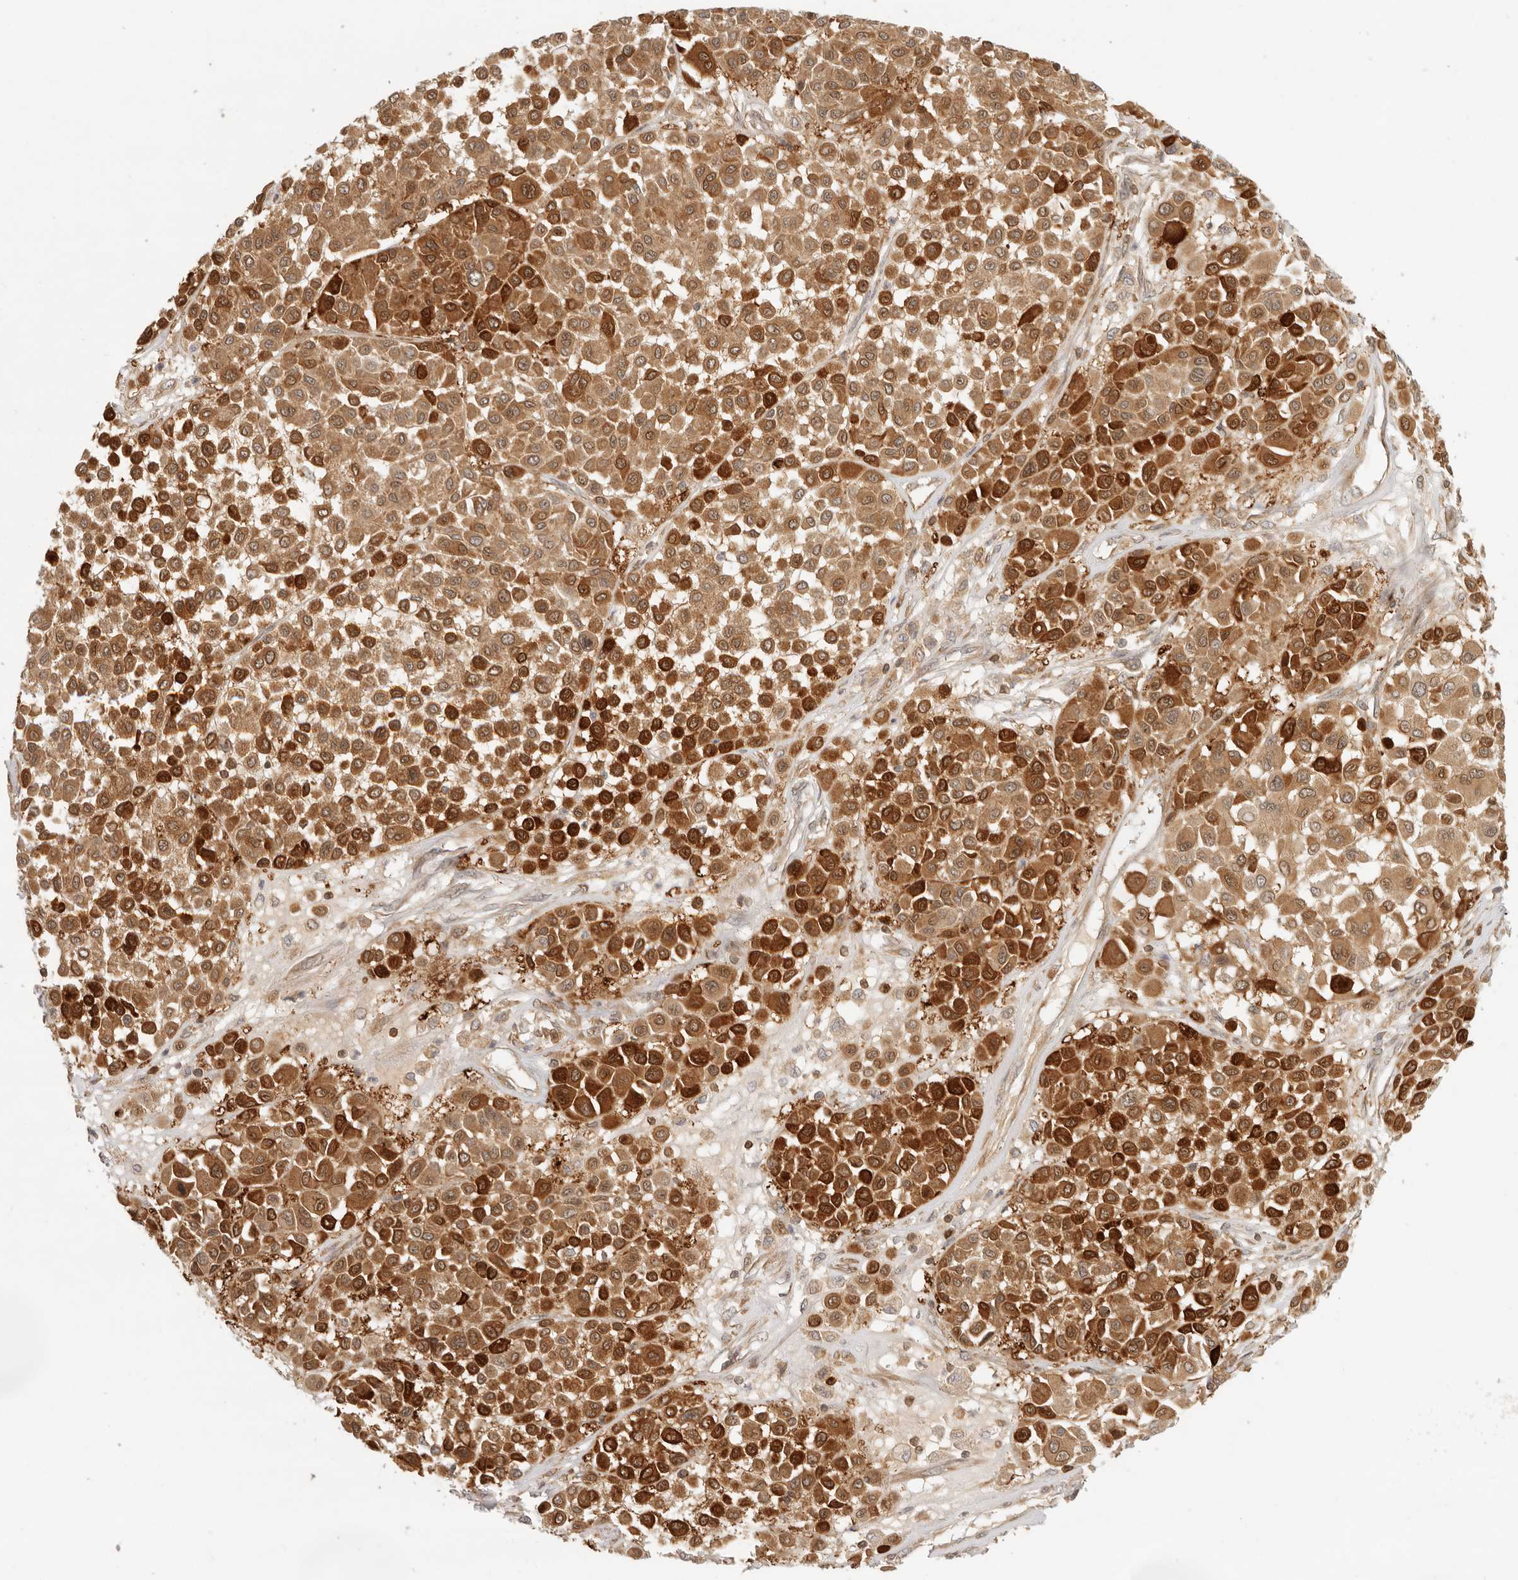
{"staining": {"intensity": "strong", "quantity": ">75%", "location": "cytoplasmic/membranous,nuclear"}, "tissue": "melanoma", "cell_type": "Tumor cells", "image_type": "cancer", "snomed": [{"axis": "morphology", "description": "Malignant melanoma, Metastatic site"}, {"axis": "topography", "description": "Soft tissue"}], "caption": "Tumor cells show strong cytoplasmic/membranous and nuclear expression in about >75% of cells in melanoma.", "gene": "AHDC1", "patient": {"sex": "male", "age": 41}}